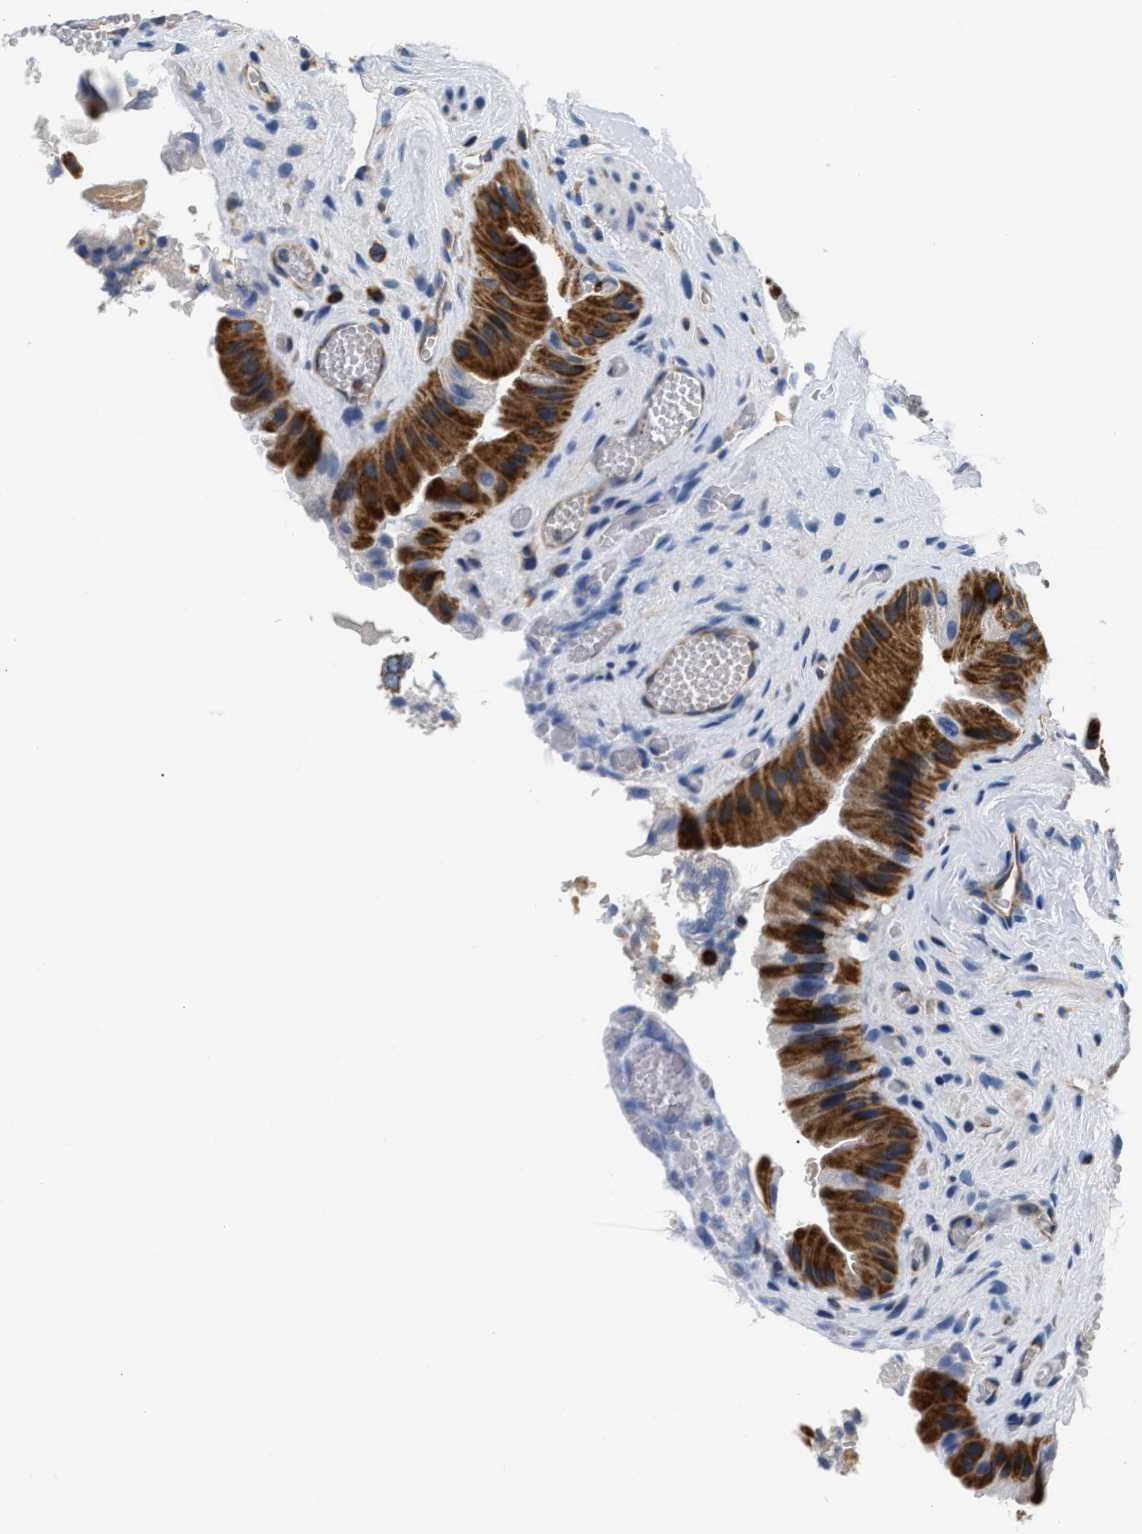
{"staining": {"intensity": "strong", "quantity": ">75%", "location": "cytoplasmic/membranous"}, "tissue": "gallbladder", "cell_type": "Glandular cells", "image_type": "normal", "snomed": [{"axis": "morphology", "description": "Normal tissue, NOS"}, {"axis": "topography", "description": "Gallbladder"}], "caption": "Immunohistochemistry (DAB (3,3'-diaminobenzidine)) staining of unremarkable gallbladder shows strong cytoplasmic/membranous protein staining in approximately >75% of glandular cells.", "gene": "HDHD3", "patient": {"sex": "male", "age": 49}}